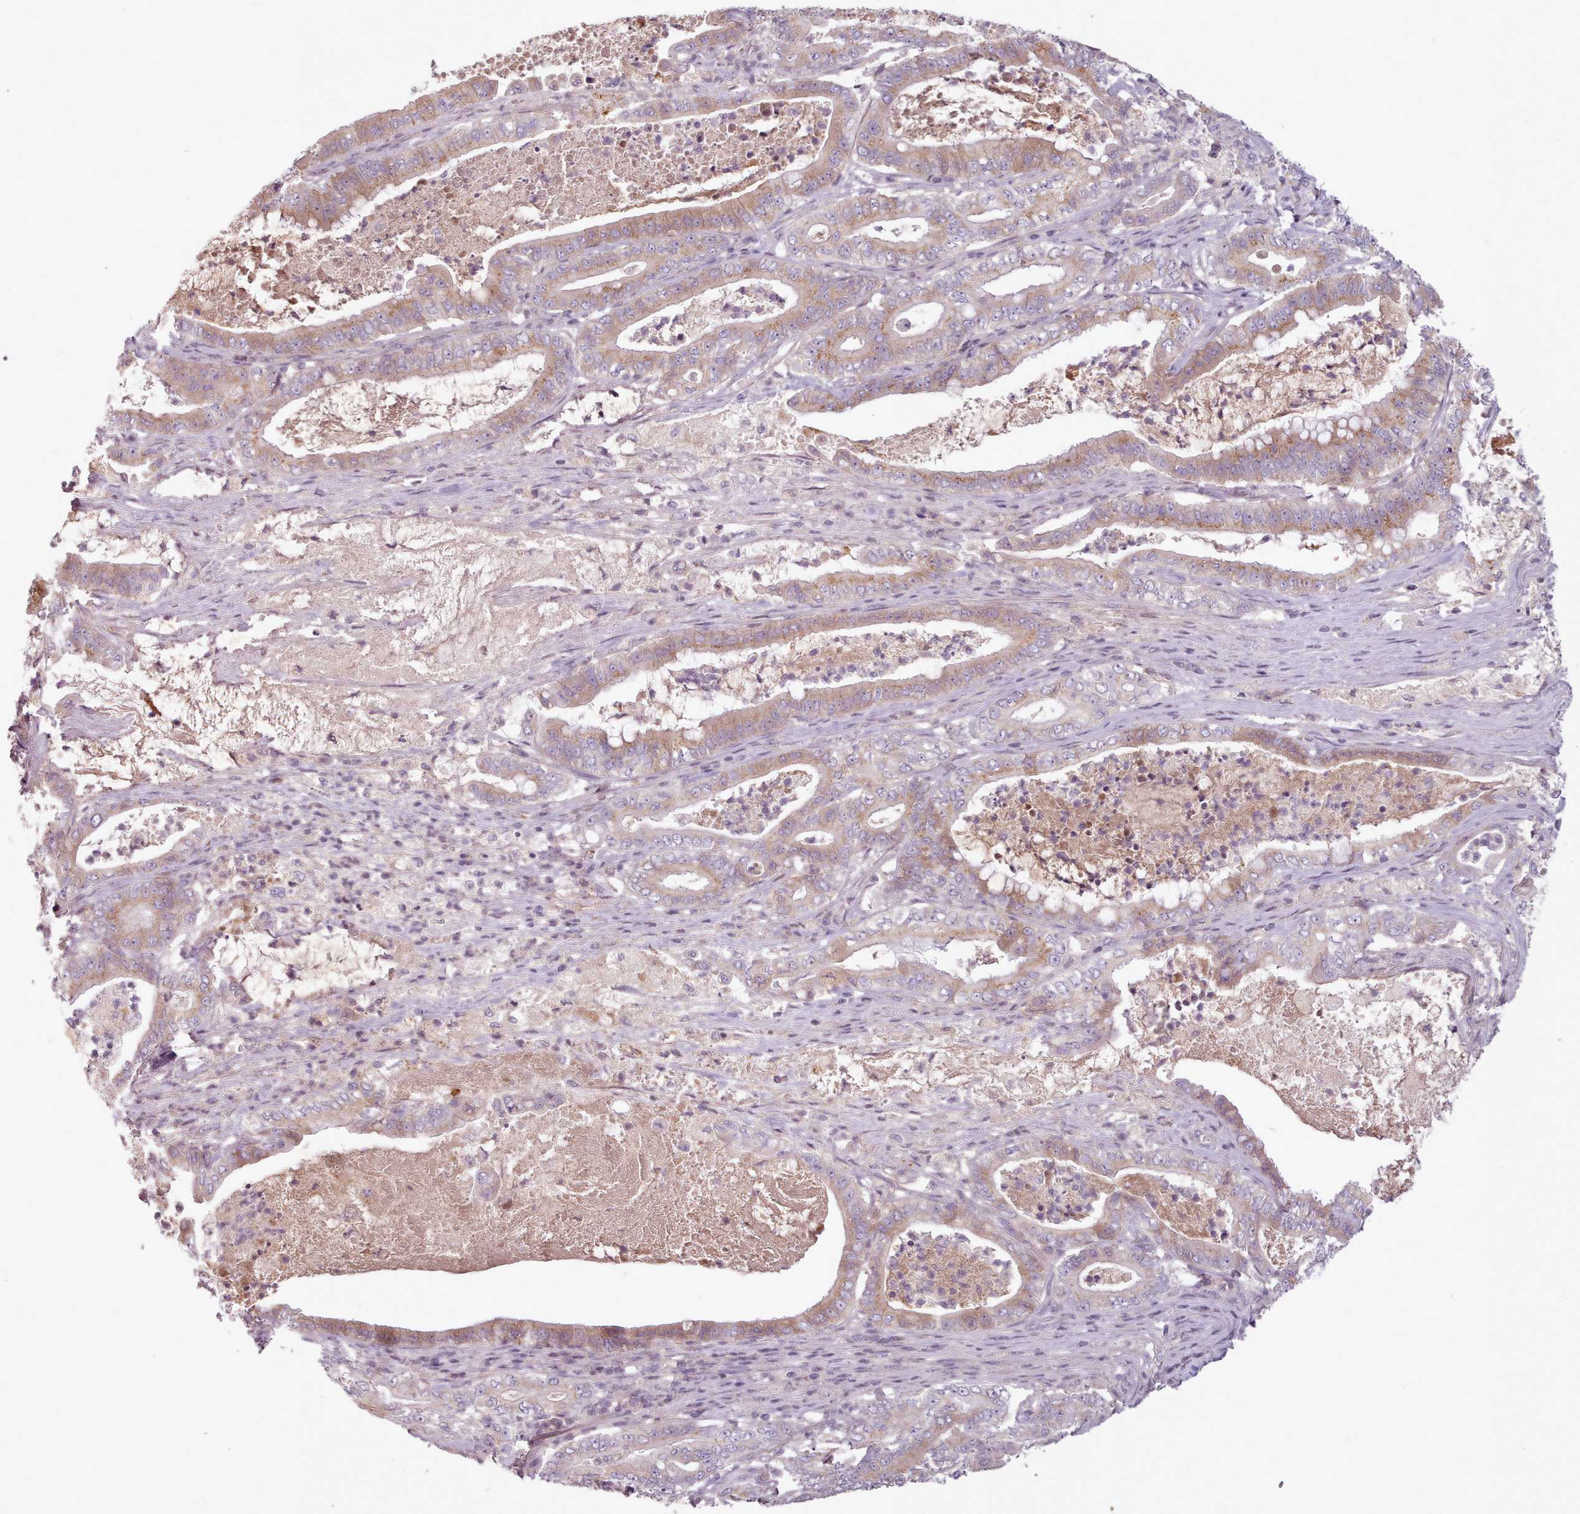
{"staining": {"intensity": "moderate", "quantity": ">75%", "location": "cytoplasmic/membranous"}, "tissue": "pancreatic cancer", "cell_type": "Tumor cells", "image_type": "cancer", "snomed": [{"axis": "morphology", "description": "Adenocarcinoma, NOS"}, {"axis": "topography", "description": "Pancreas"}], "caption": "Tumor cells show medium levels of moderate cytoplasmic/membranous positivity in about >75% of cells in pancreatic cancer (adenocarcinoma).", "gene": "LAPTM5", "patient": {"sex": "male", "age": 71}}